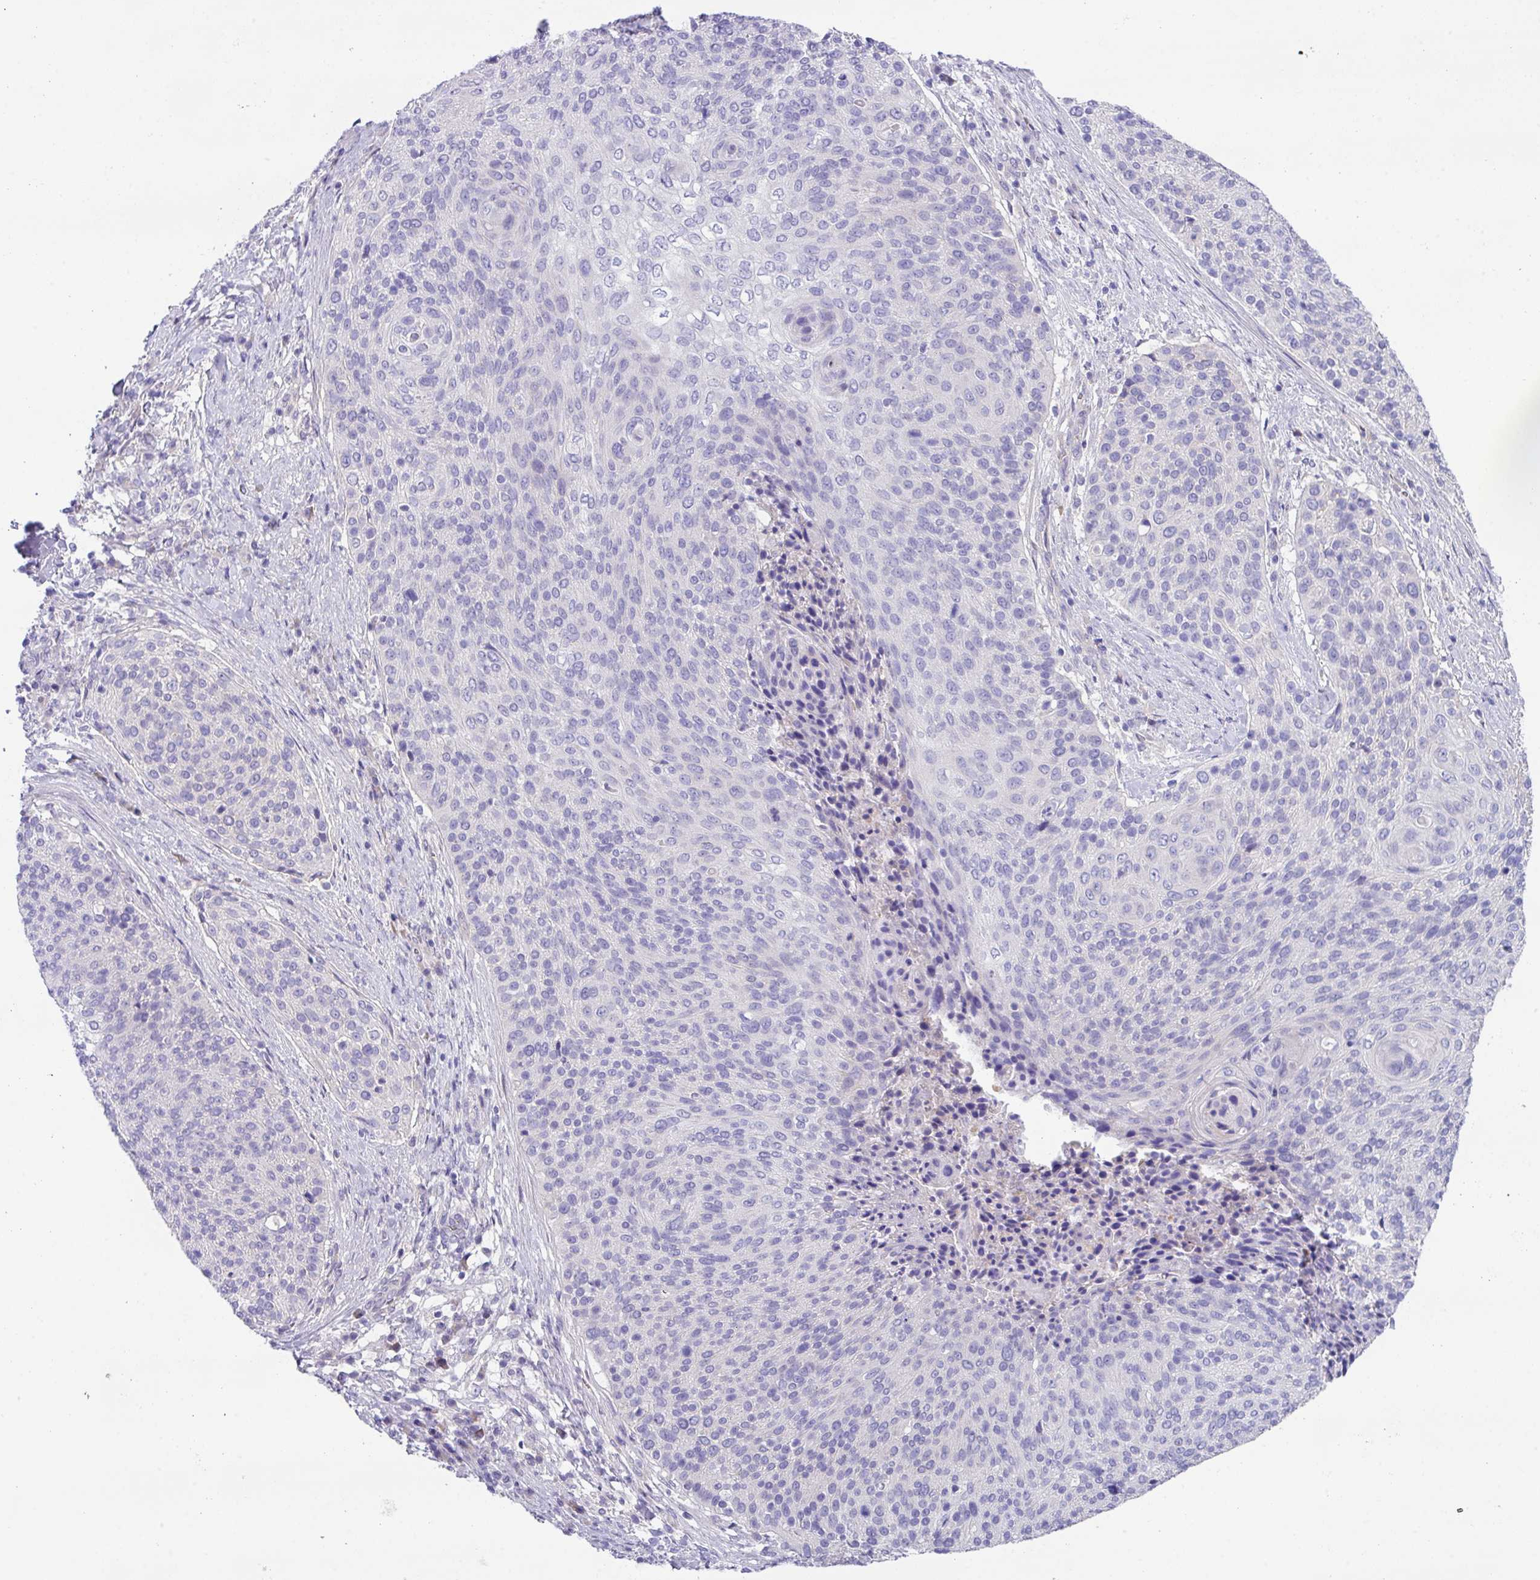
{"staining": {"intensity": "negative", "quantity": "none", "location": "none"}, "tissue": "cervical cancer", "cell_type": "Tumor cells", "image_type": "cancer", "snomed": [{"axis": "morphology", "description": "Squamous cell carcinoma, NOS"}, {"axis": "topography", "description": "Cervix"}], "caption": "Protein analysis of cervical squamous cell carcinoma demonstrates no significant staining in tumor cells.", "gene": "DNAL1", "patient": {"sex": "female", "age": 31}}